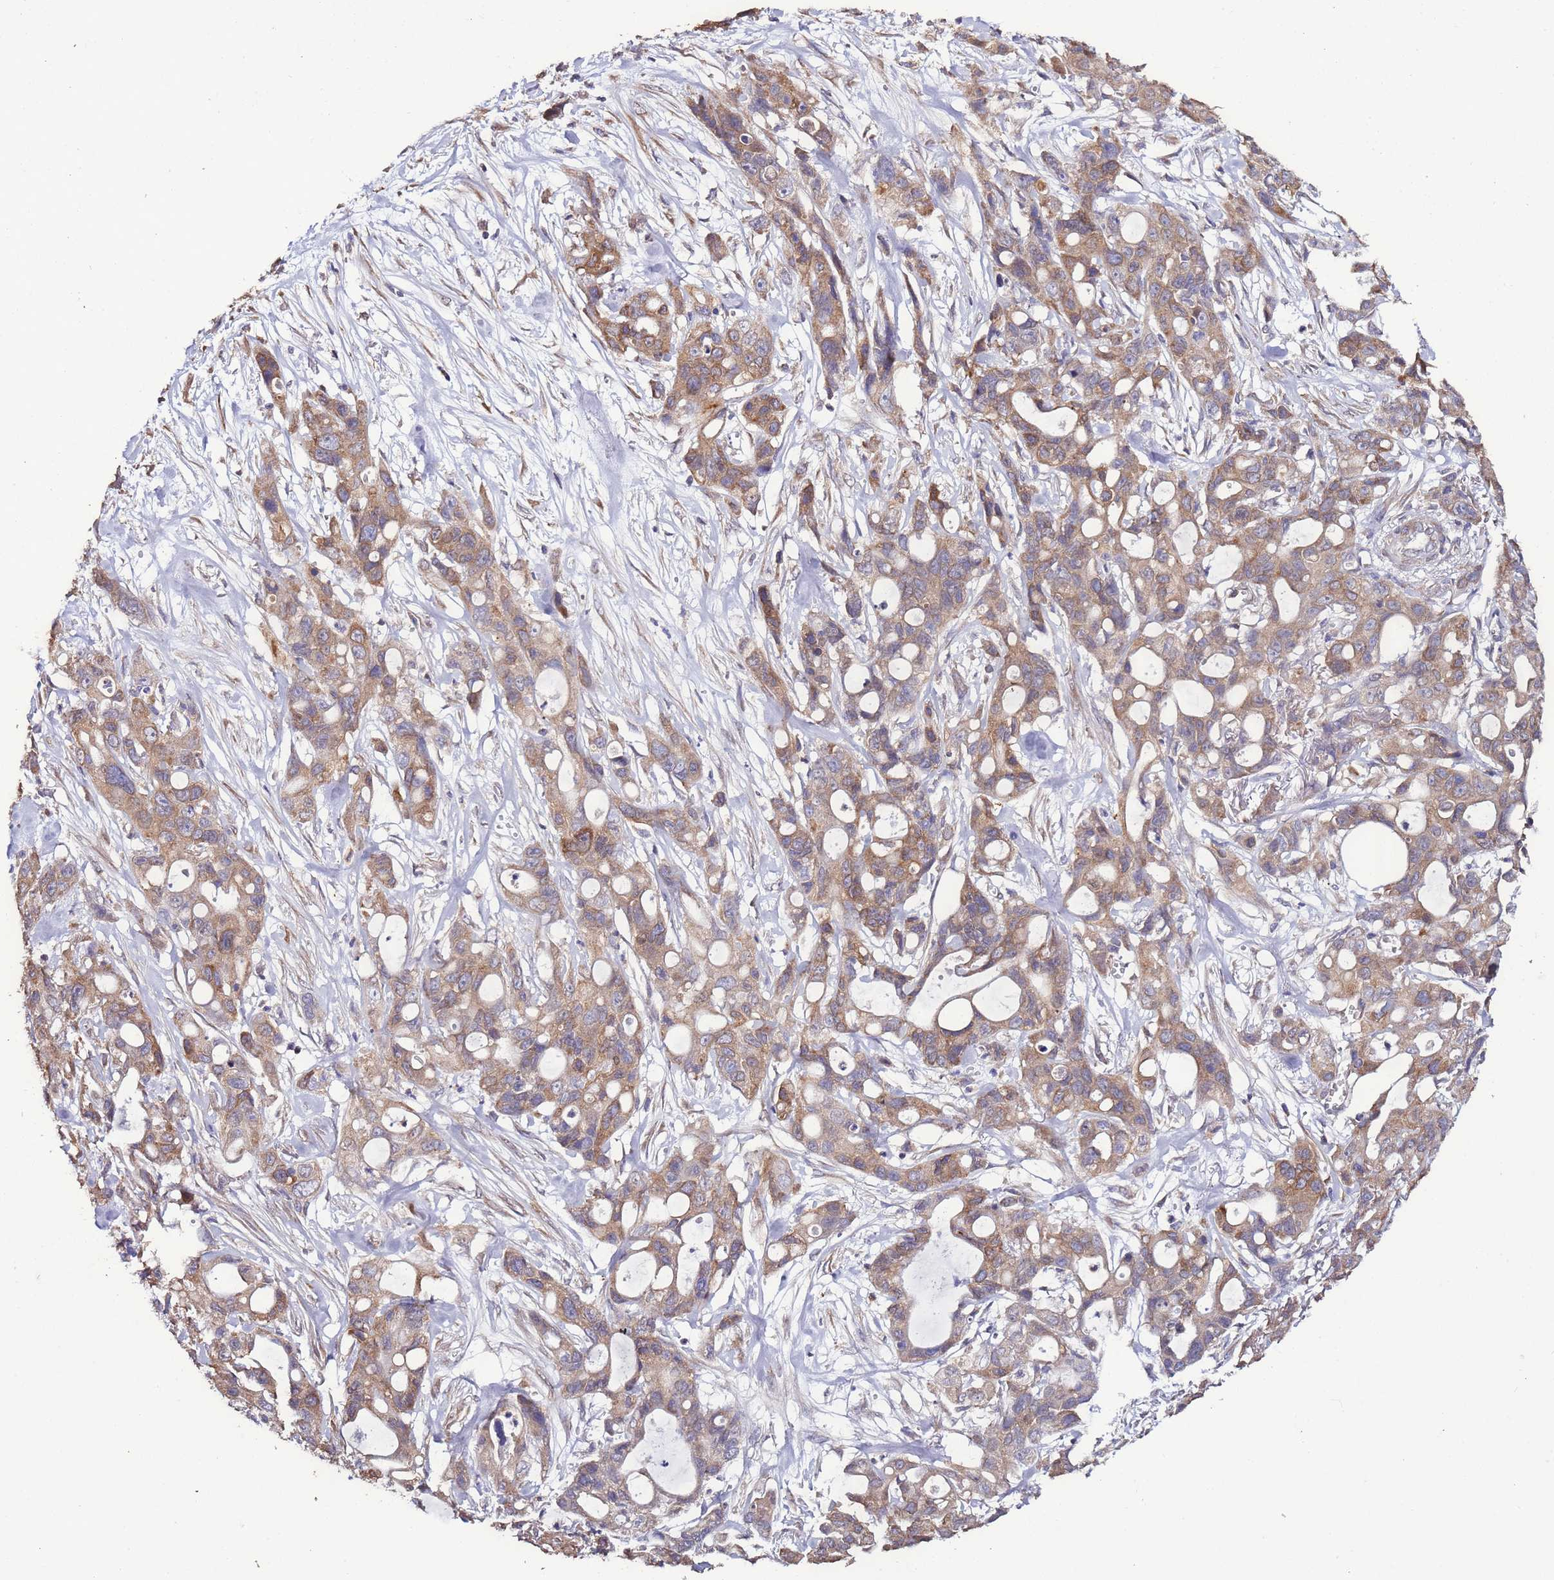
{"staining": {"intensity": "moderate", "quantity": ">75%", "location": "cytoplasmic/membranous"}, "tissue": "ovarian cancer", "cell_type": "Tumor cells", "image_type": "cancer", "snomed": [{"axis": "morphology", "description": "Cystadenocarcinoma, mucinous, NOS"}, {"axis": "topography", "description": "Ovary"}], "caption": "The immunohistochemical stain labels moderate cytoplasmic/membranous expression in tumor cells of ovarian cancer (mucinous cystadenocarcinoma) tissue. Using DAB (3,3'-diaminobenzidine) (brown) and hematoxylin (blue) stains, captured at high magnification using brightfield microscopy.", "gene": "SLC41A3", "patient": {"sex": "female", "age": 70}}